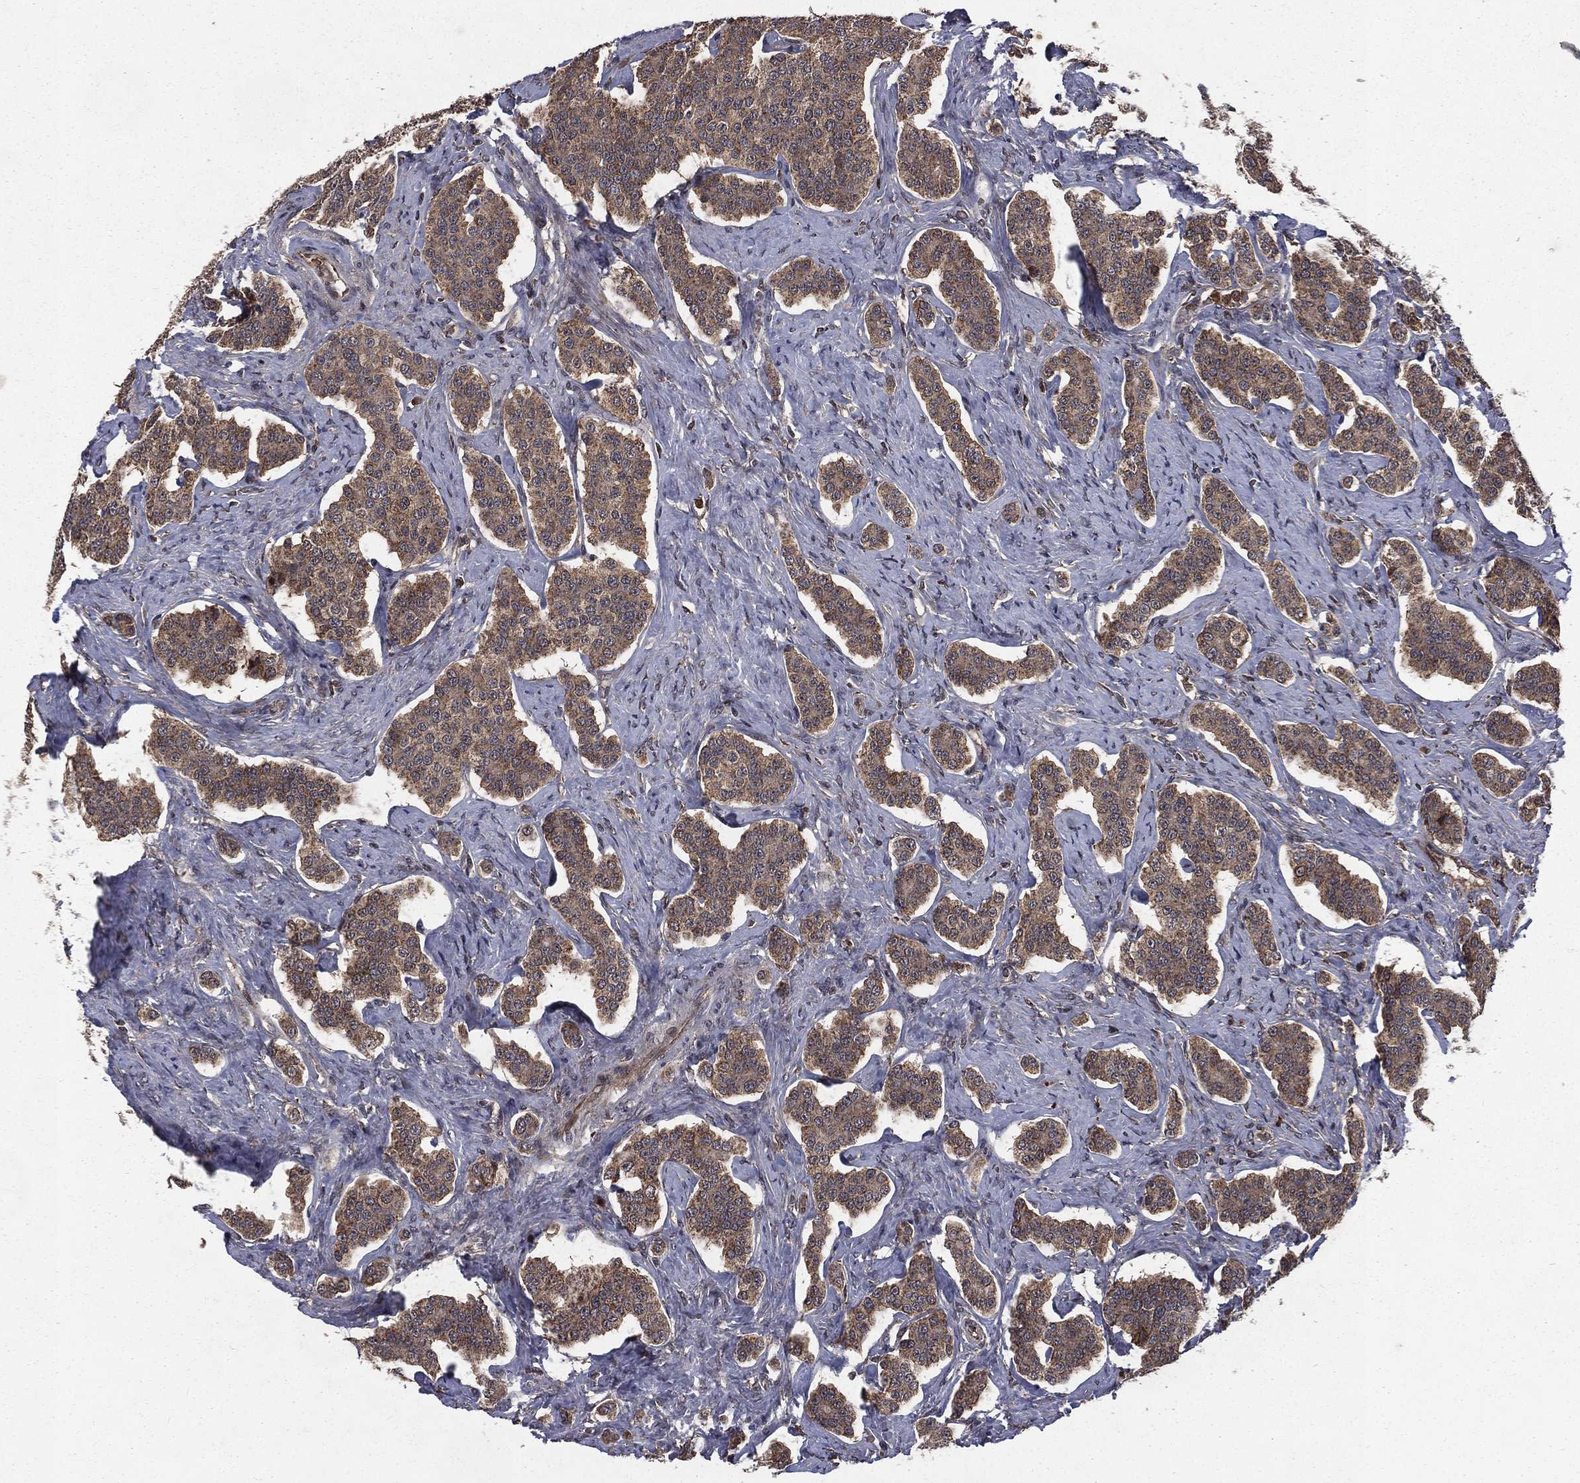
{"staining": {"intensity": "weak", "quantity": ">75%", "location": "cytoplasmic/membranous"}, "tissue": "carcinoid", "cell_type": "Tumor cells", "image_type": "cancer", "snomed": [{"axis": "morphology", "description": "Carcinoid, malignant, NOS"}, {"axis": "topography", "description": "Small intestine"}], "caption": "A low amount of weak cytoplasmic/membranous staining is present in about >75% of tumor cells in carcinoid (malignant) tissue.", "gene": "LENG8", "patient": {"sex": "female", "age": 58}}